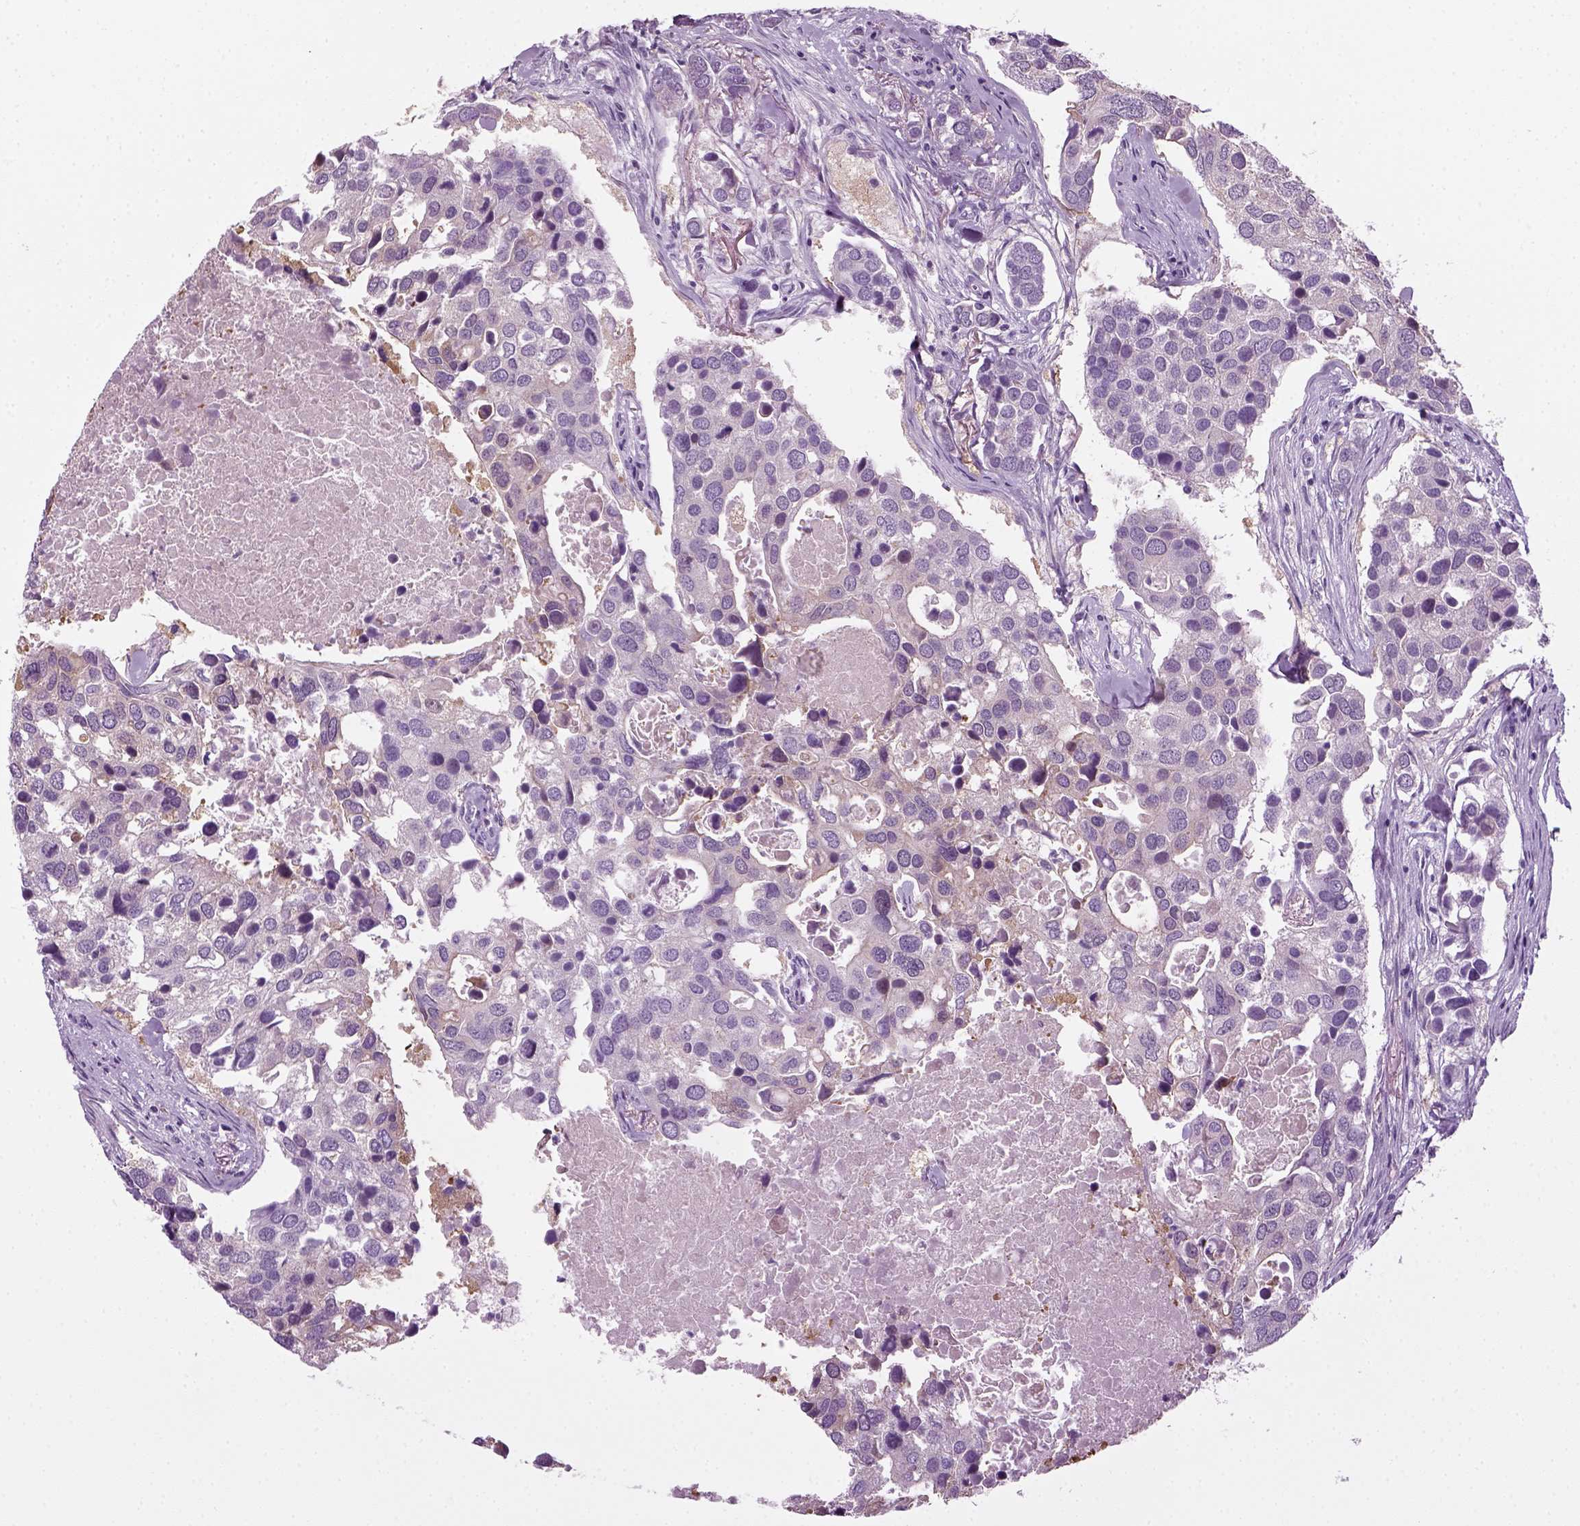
{"staining": {"intensity": "negative", "quantity": "none", "location": "none"}, "tissue": "breast cancer", "cell_type": "Tumor cells", "image_type": "cancer", "snomed": [{"axis": "morphology", "description": "Duct carcinoma"}, {"axis": "topography", "description": "Breast"}], "caption": "The micrograph shows no significant positivity in tumor cells of breast infiltrating ductal carcinoma.", "gene": "KRT75", "patient": {"sex": "female", "age": 83}}